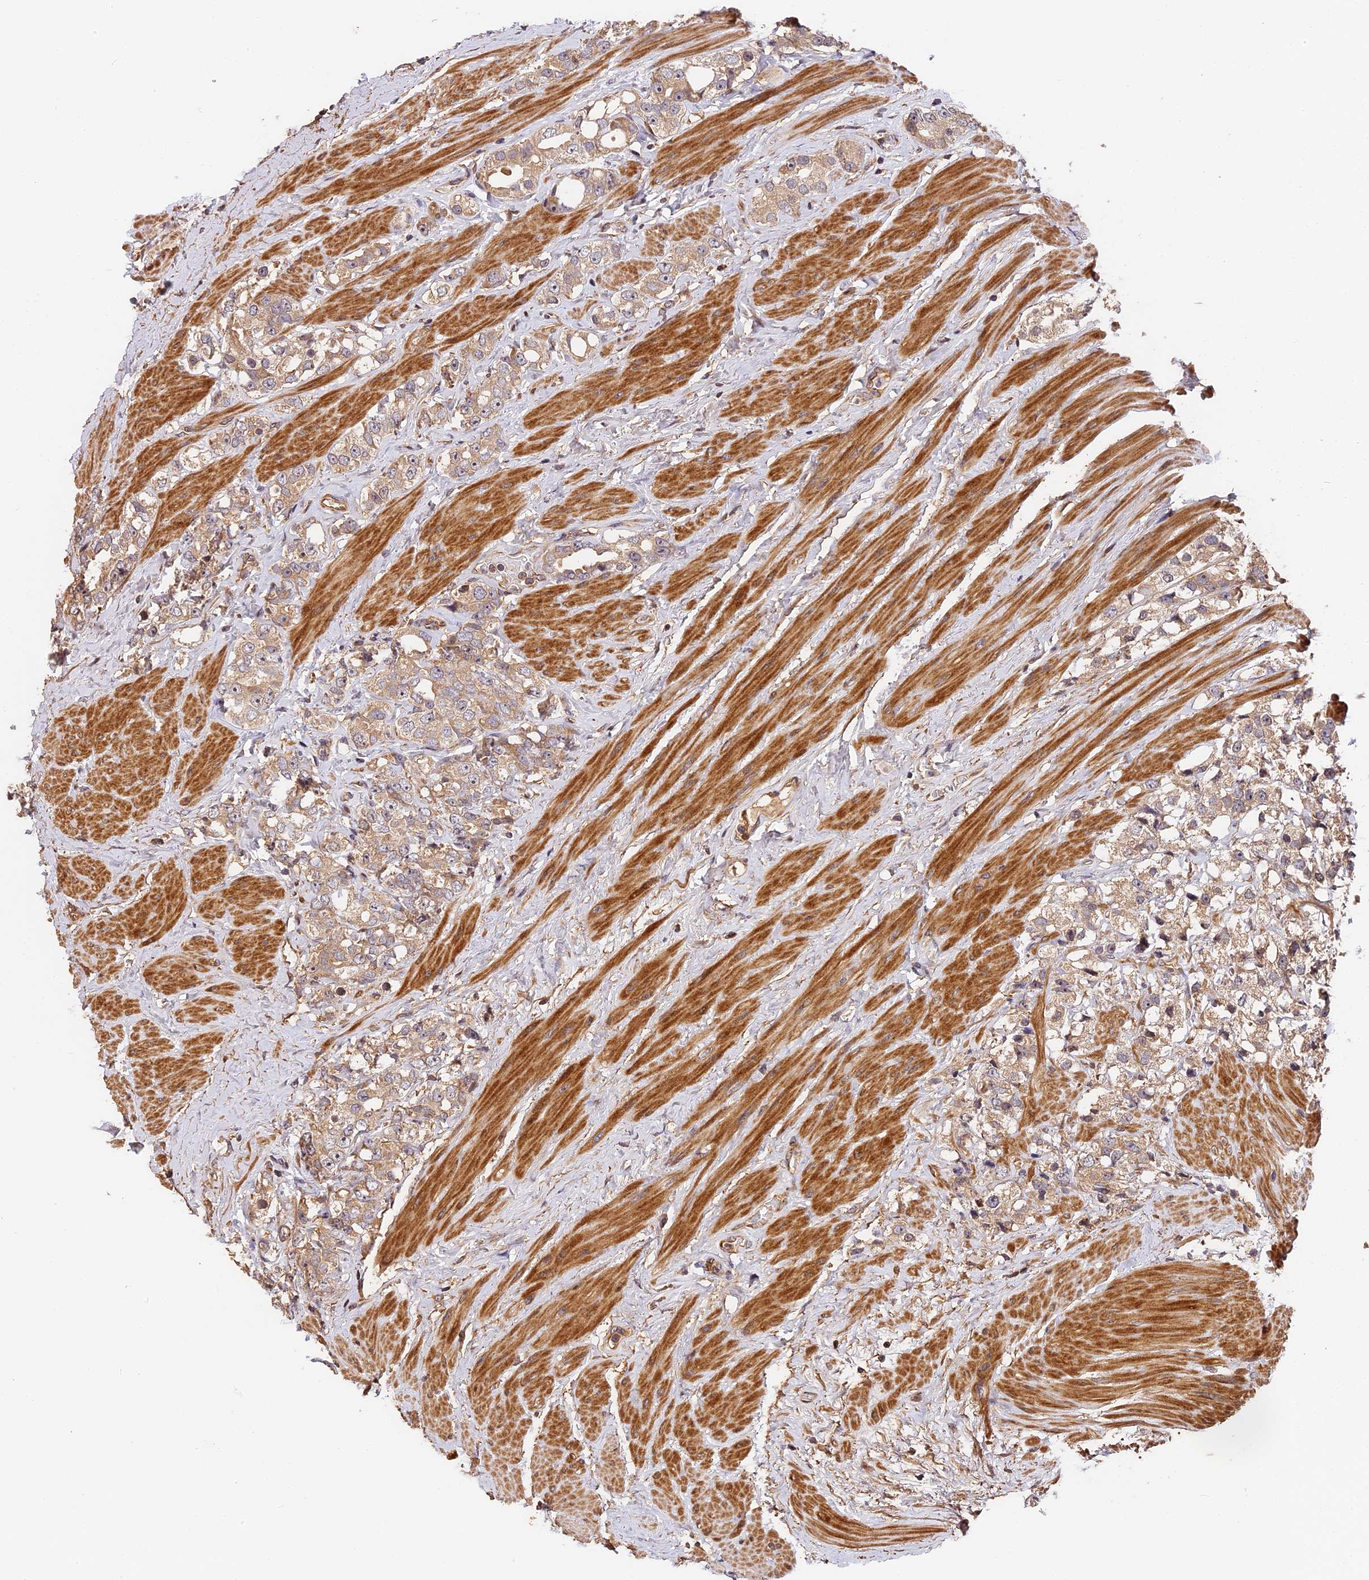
{"staining": {"intensity": "weak", "quantity": ">75%", "location": "cytoplasmic/membranous"}, "tissue": "prostate cancer", "cell_type": "Tumor cells", "image_type": "cancer", "snomed": [{"axis": "morphology", "description": "Adenocarcinoma, NOS"}, {"axis": "topography", "description": "Prostate"}], "caption": "A brown stain highlights weak cytoplasmic/membranous staining of a protein in adenocarcinoma (prostate) tumor cells.", "gene": "ARHGAP17", "patient": {"sex": "male", "age": 79}}